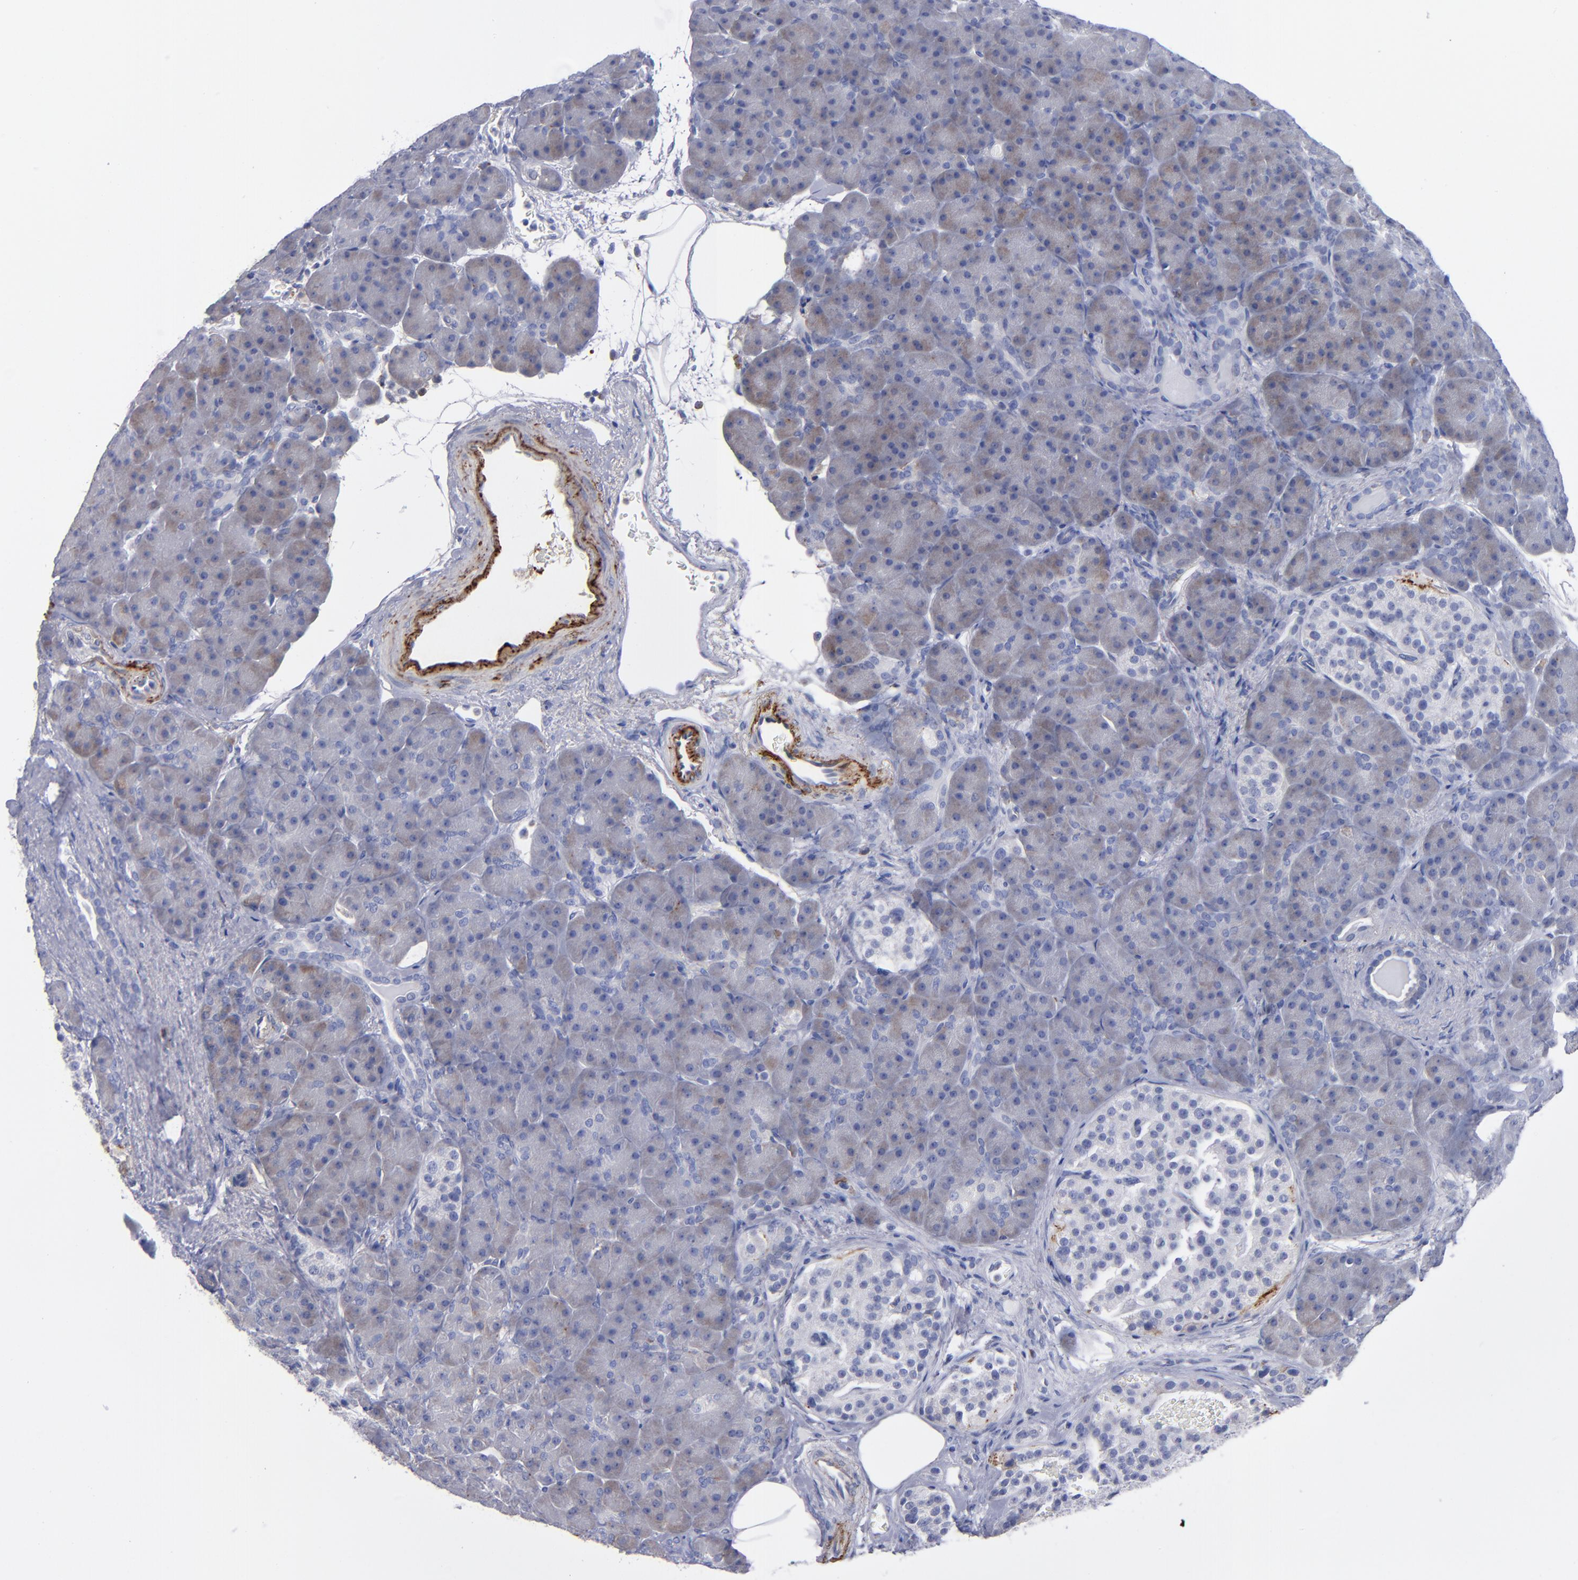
{"staining": {"intensity": "weak", "quantity": "25%-75%", "location": "cytoplasmic/membranous"}, "tissue": "pancreas", "cell_type": "Exocrine glandular cells", "image_type": "normal", "snomed": [{"axis": "morphology", "description": "Normal tissue, NOS"}, {"axis": "topography", "description": "Pancreas"}], "caption": "An immunohistochemistry photomicrograph of benign tissue is shown. Protein staining in brown shows weak cytoplasmic/membranous positivity in pancreas within exocrine glandular cells.", "gene": "MFGE8", "patient": {"sex": "male", "age": 66}}